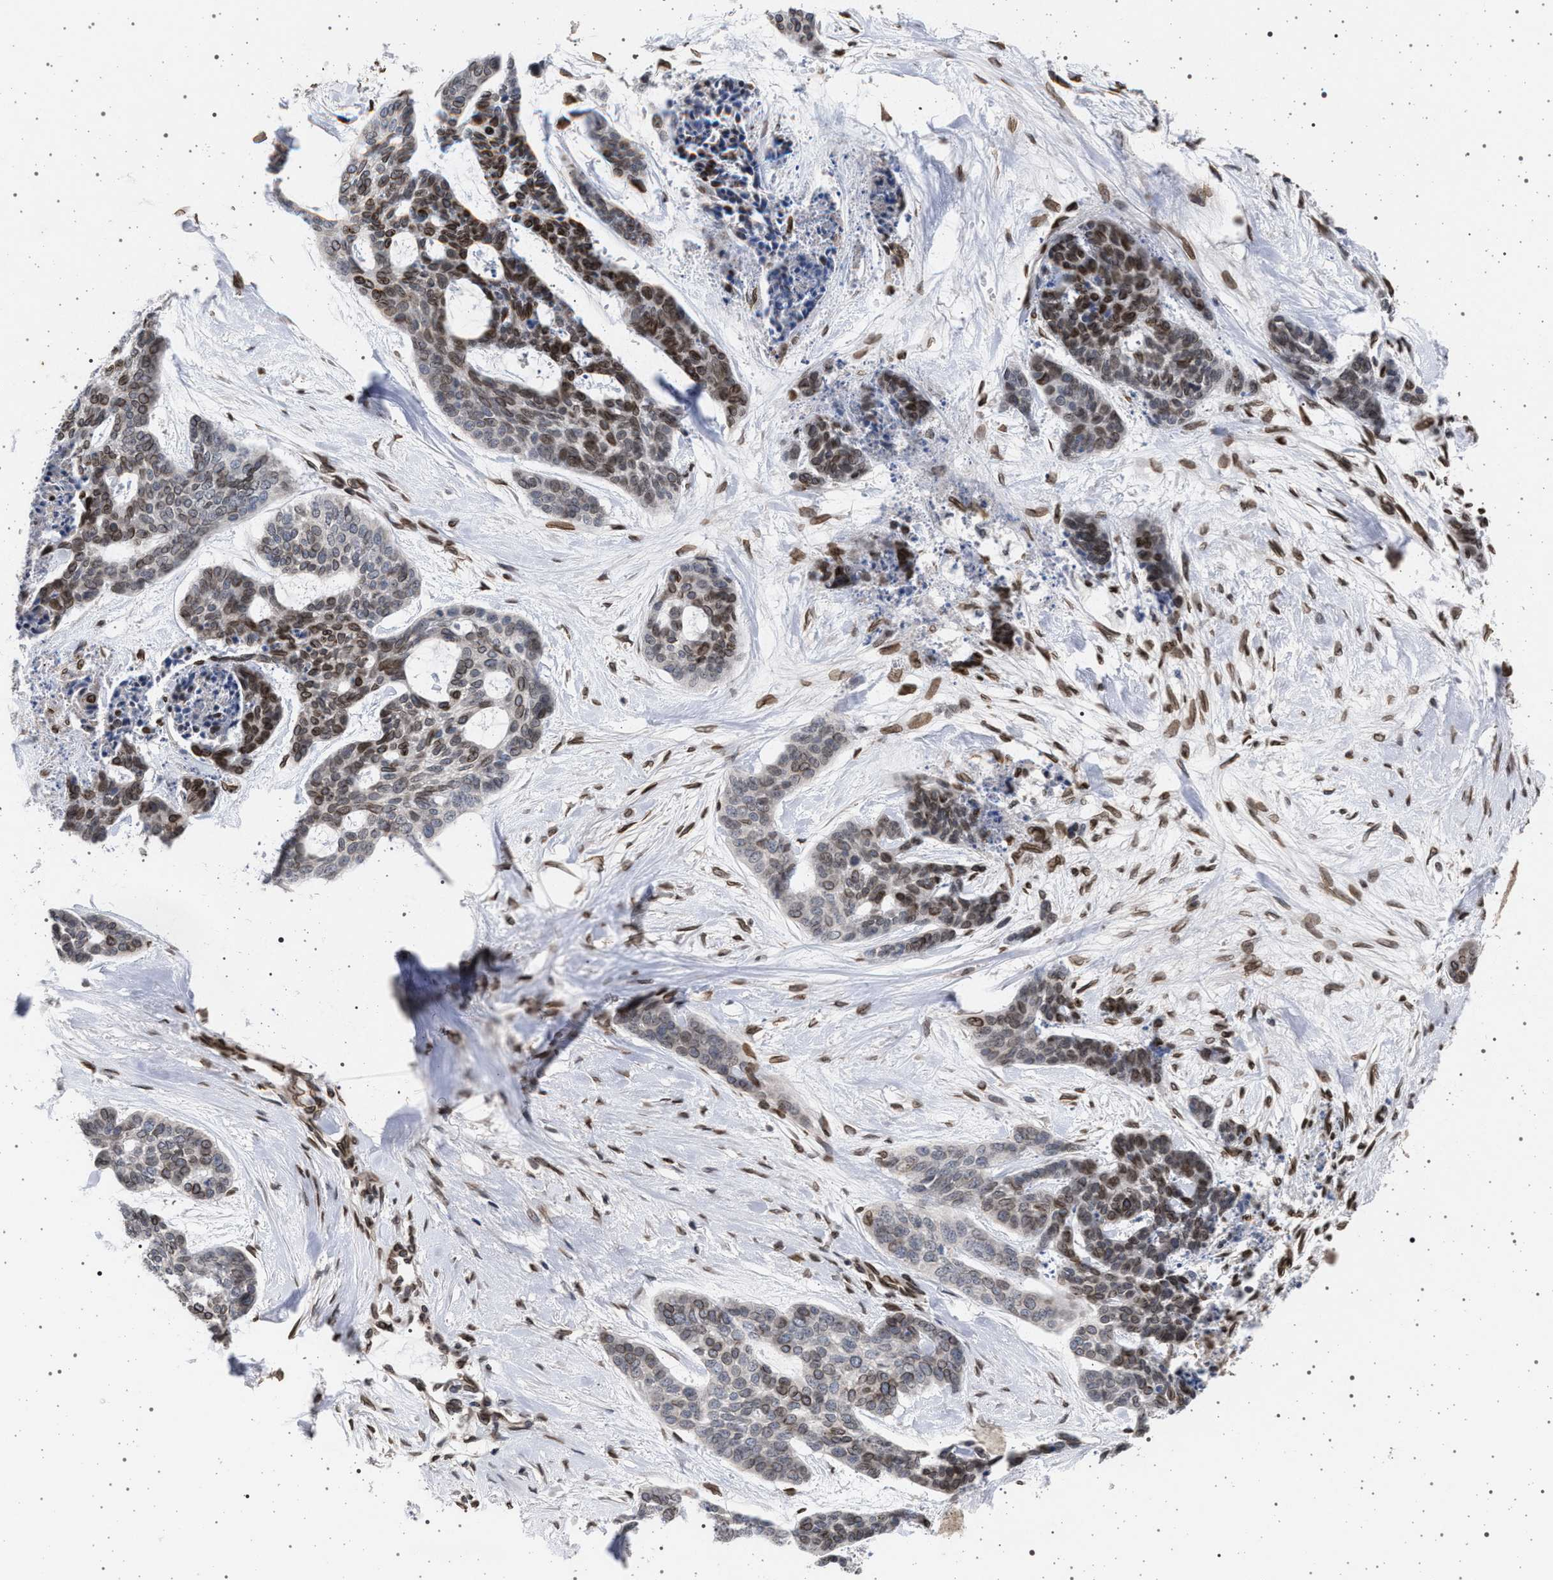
{"staining": {"intensity": "moderate", "quantity": "25%-75%", "location": "nuclear"}, "tissue": "skin cancer", "cell_type": "Tumor cells", "image_type": "cancer", "snomed": [{"axis": "morphology", "description": "Basal cell carcinoma"}, {"axis": "topography", "description": "Skin"}], "caption": "Immunohistochemical staining of skin basal cell carcinoma reveals medium levels of moderate nuclear staining in about 25%-75% of tumor cells.", "gene": "ING2", "patient": {"sex": "female", "age": 64}}